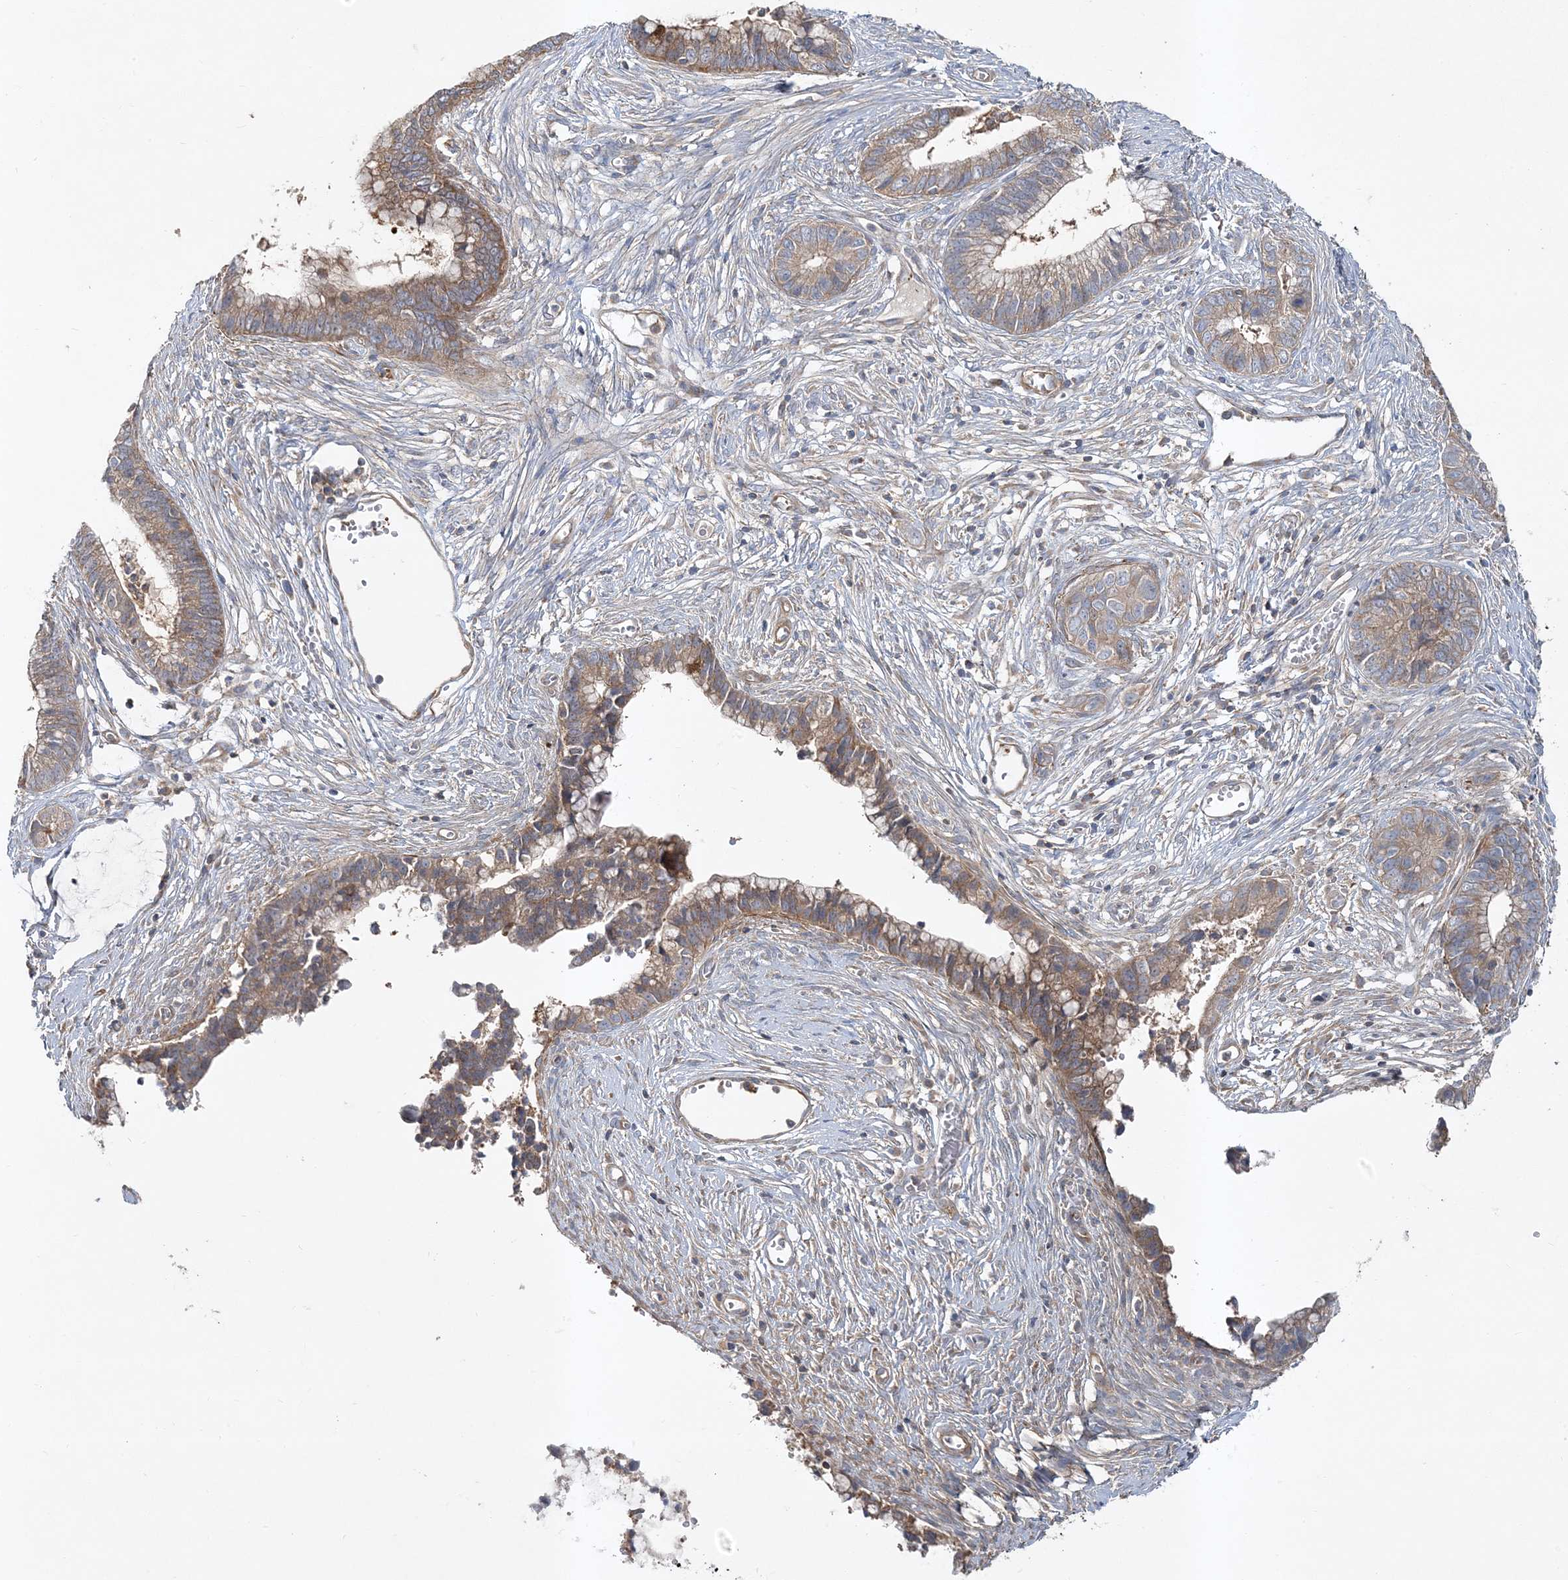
{"staining": {"intensity": "moderate", "quantity": ">75%", "location": "cytoplasmic/membranous"}, "tissue": "cervical cancer", "cell_type": "Tumor cells", "image_type": "cancer", "snomed": [{"axis": "morphology", "description": "Adenocarcinoma, NOS"}, {"axis": "topography", "description": "Cervix"}], "caption": "Cervical cancer (adenocarcinoma) stained with DAB IHC reveals medium levels of moderate cytoplasmic/membranous positivity in approximately >75% of tumor cells.", "gene": "LEXM", "patient": {"sex": "female", "age": 44}}